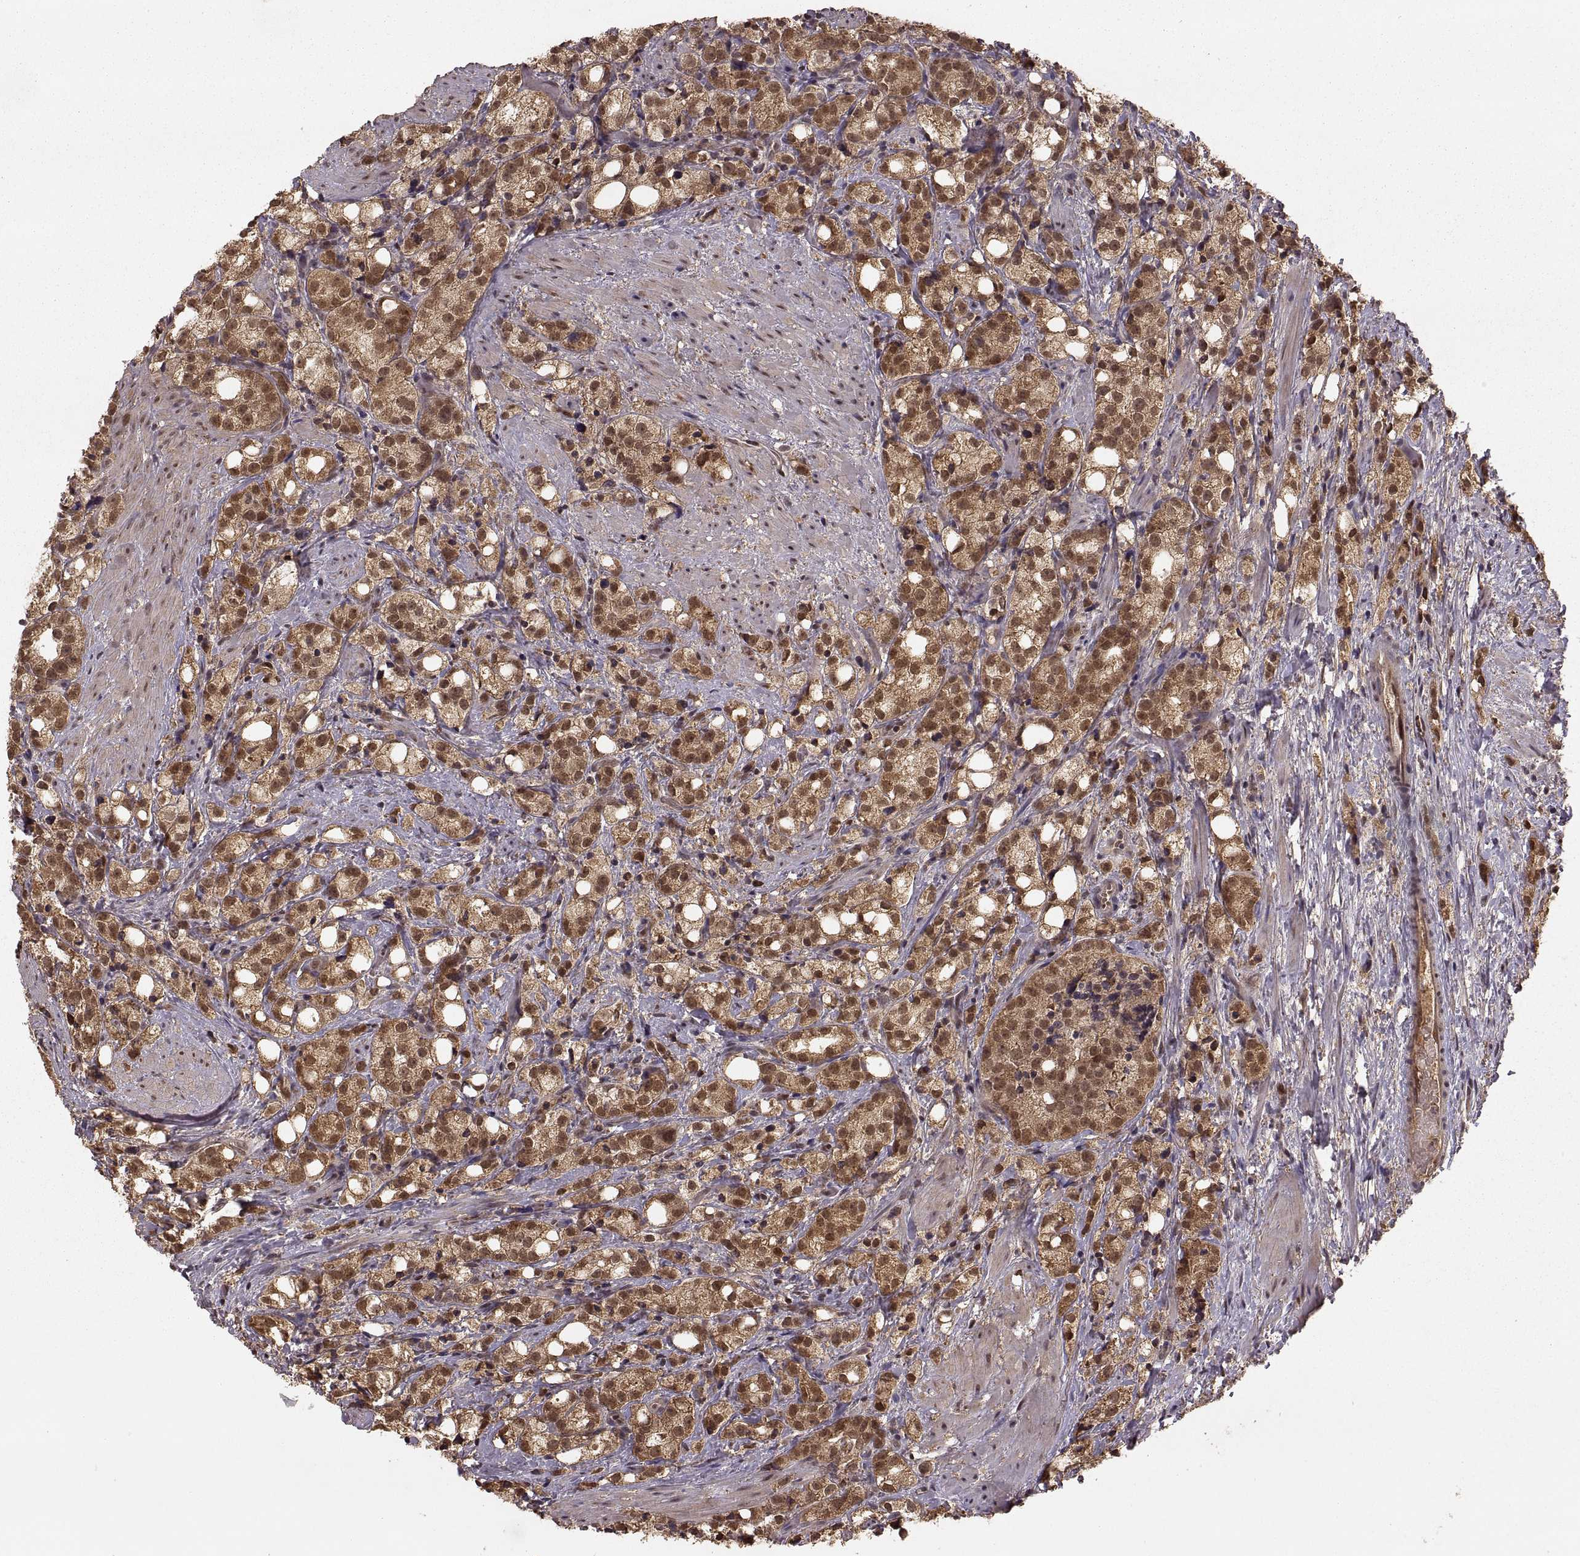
{"staining": {"intensity": "strong", "quantity": ">75%", "location": "cytoplasmic/membranous,nuclear"}, "tissue": "prostate cancer", "cell_type": "Tumor cells", "image_type": "cancer", "snomed": [{"axis": "morphology", "description": "Adenocarcinoma, High grade"}, {"axis": "topography", "description": "Prostate"}], "caption": "Immunohistochemical staining of human prostate high-grade adenocarcinoma shows high levels of strong cytoplasmic/membranous and nuclear protein staining in about >75% of tumor cells.", "gene": "RFT1", "patient": {"sex": "male", "age": 53}}